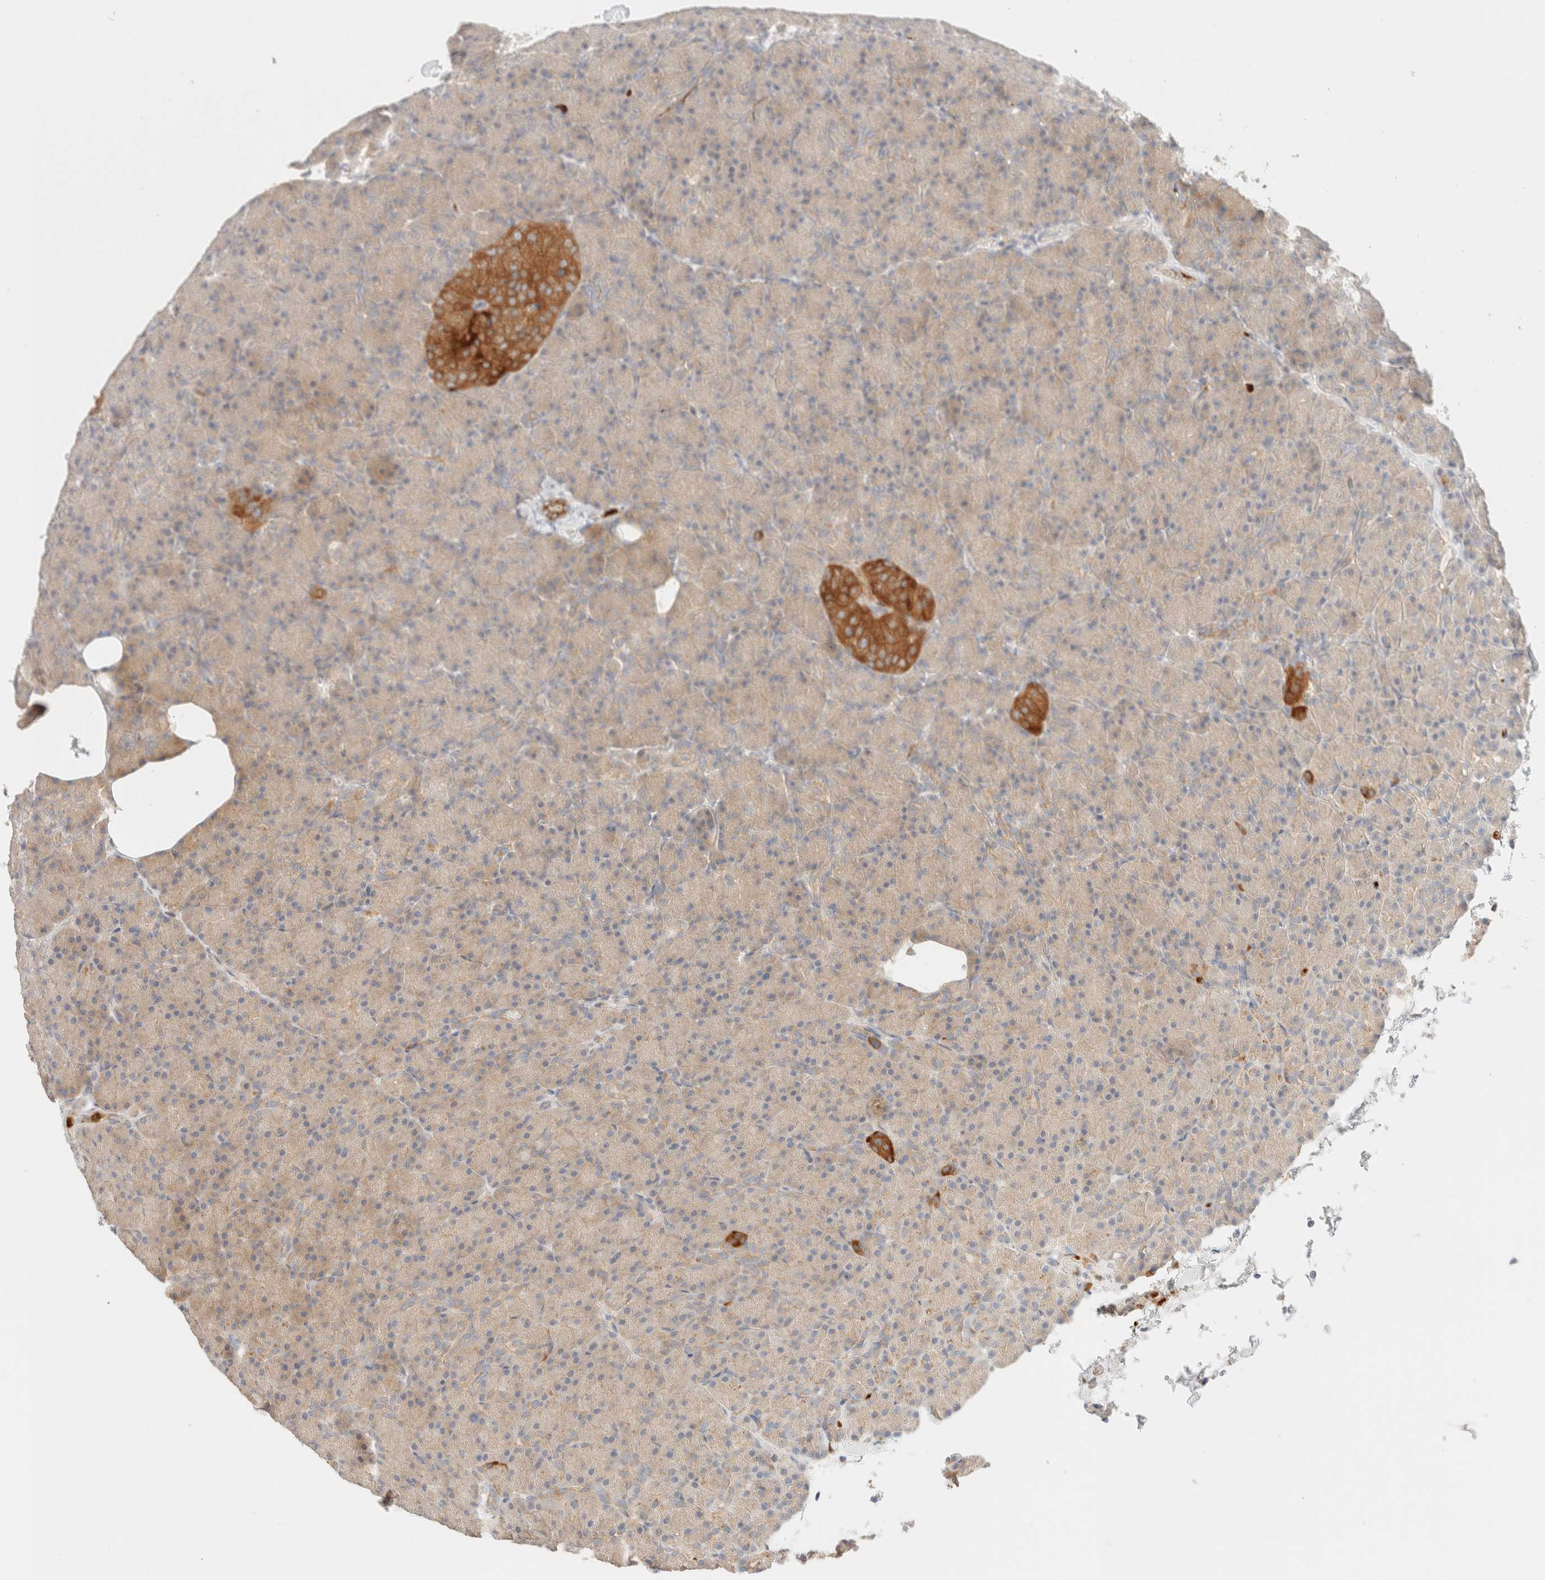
{"staining": {"intensity": "weak", "quantity": "25%-75%", "location": "cytoplasmic/membranous"}, "tissue": "pancreas", "cell_type": "Exocrine glandular cells", "image_type": "normal", "snomed": [{"axis": "morphology", "description": "Normal tissue, NOS"}, {"axis": "topography", "description": "Pancreas"}], "caption": "Protein expression by immunohistochemistry (IHC) displays weak cytoplasmic/membranous expression in approximately 25%-75% of exocrine glandular cells in normal pancreas. The protein of interest is shown in brown color, while the nuclei are stained blue.", "gene": "SGSM2", "patient": {"sex": "female", "age": 43}}